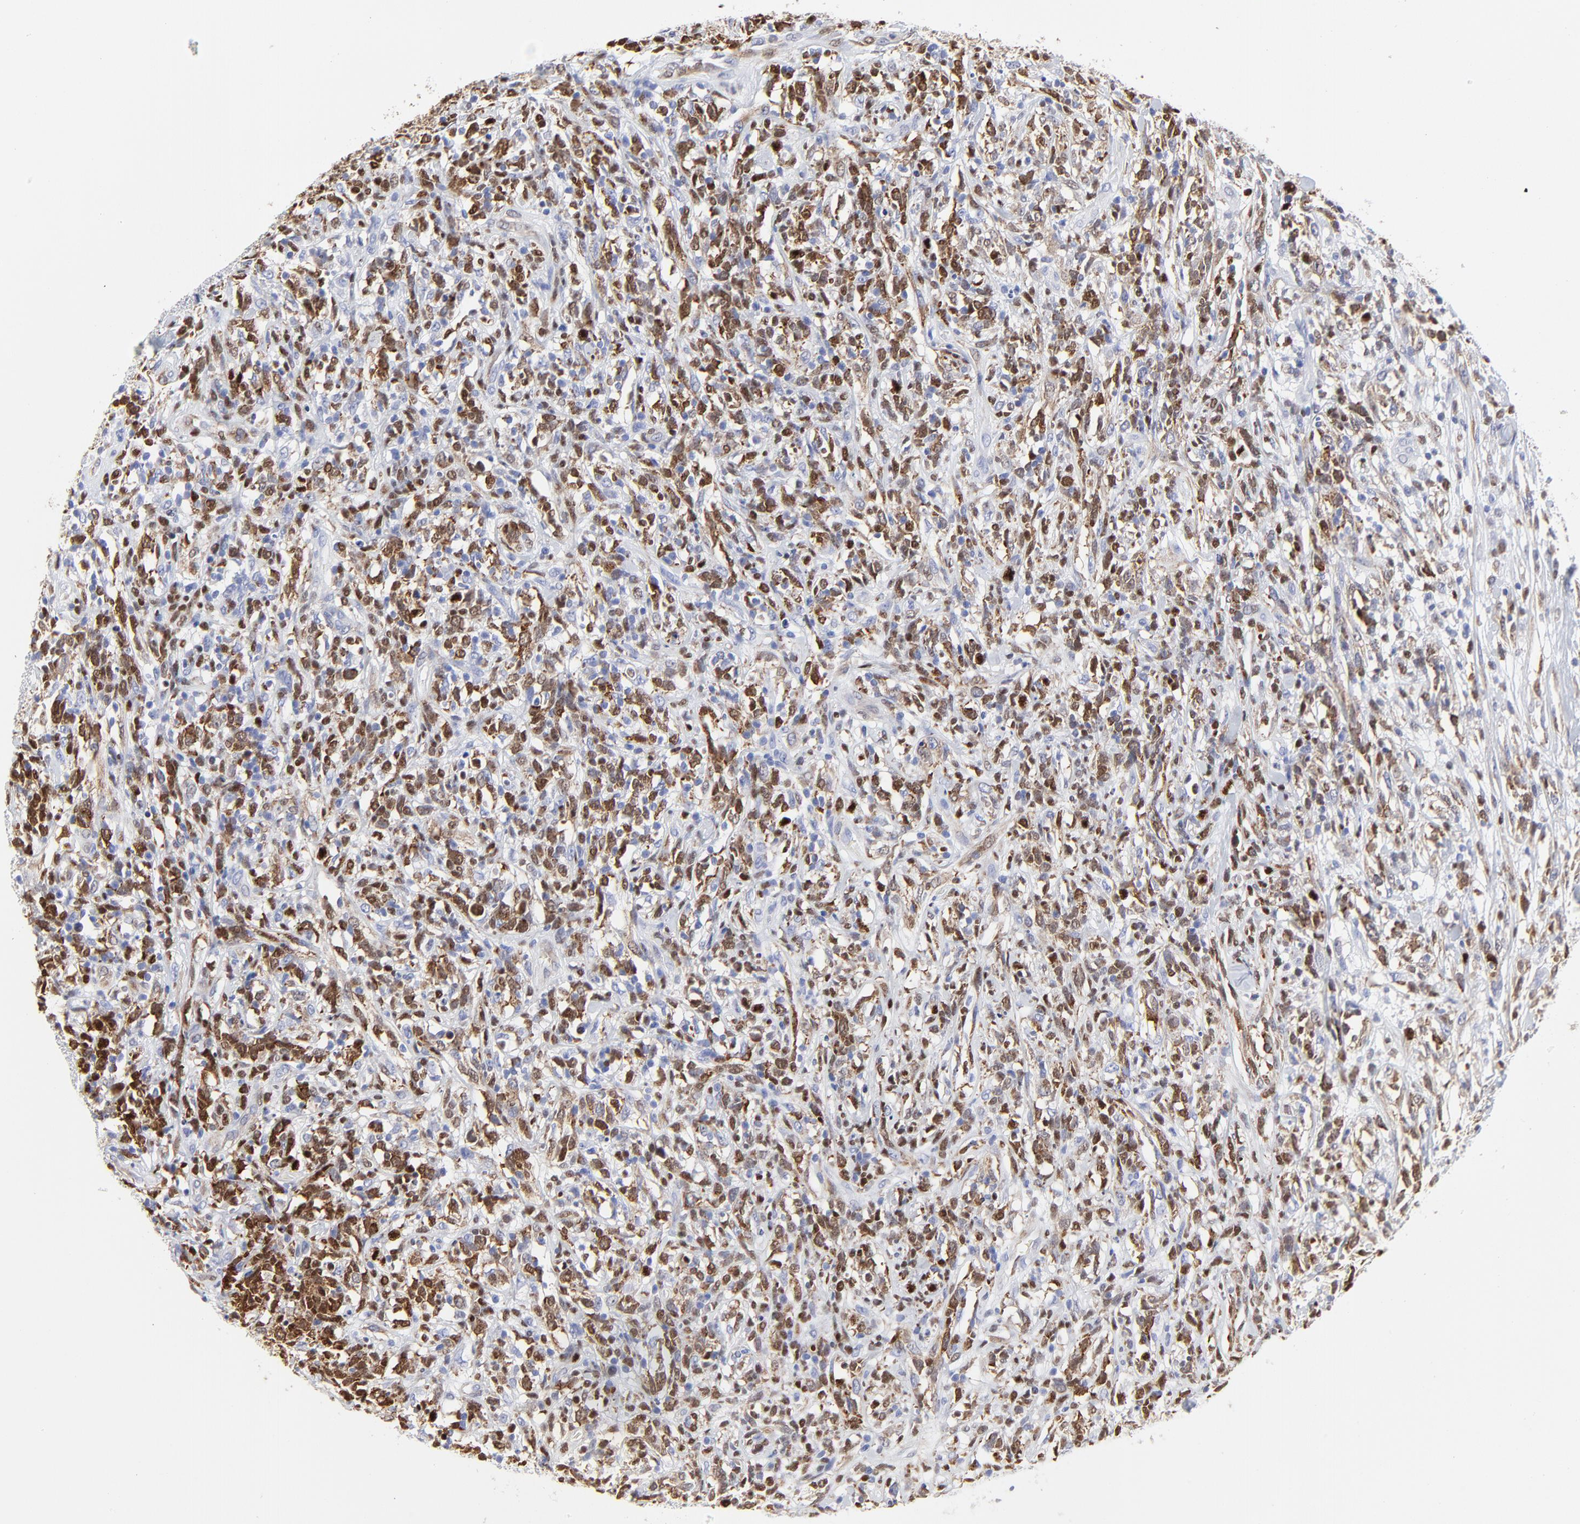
{"staining": {"intensity": "strong", "quantity": "25%-75%", "location": "cytoplasmic/membranous,nuclear"}, "tissue": "lymphoma", "cell_type": "Tumor cells", "image_type": "cancer", "snomed": [{"axis": "morphology", "description": "Malignant lymphoma, non-Hodgkin's type, High grade"}, {"axis": "topography", "description": "Lymph node"}], "caption": "Immunohistochemical staining of human high-grade malignant lymphoma, non-Hodgkin's type exhibits high levels of strong cytoplasmic/membranous and nuclear staining in about 25%-75% of tumor cells.", "gene": "NCAPH", "patient": {"sex": "female", "age": 73}}